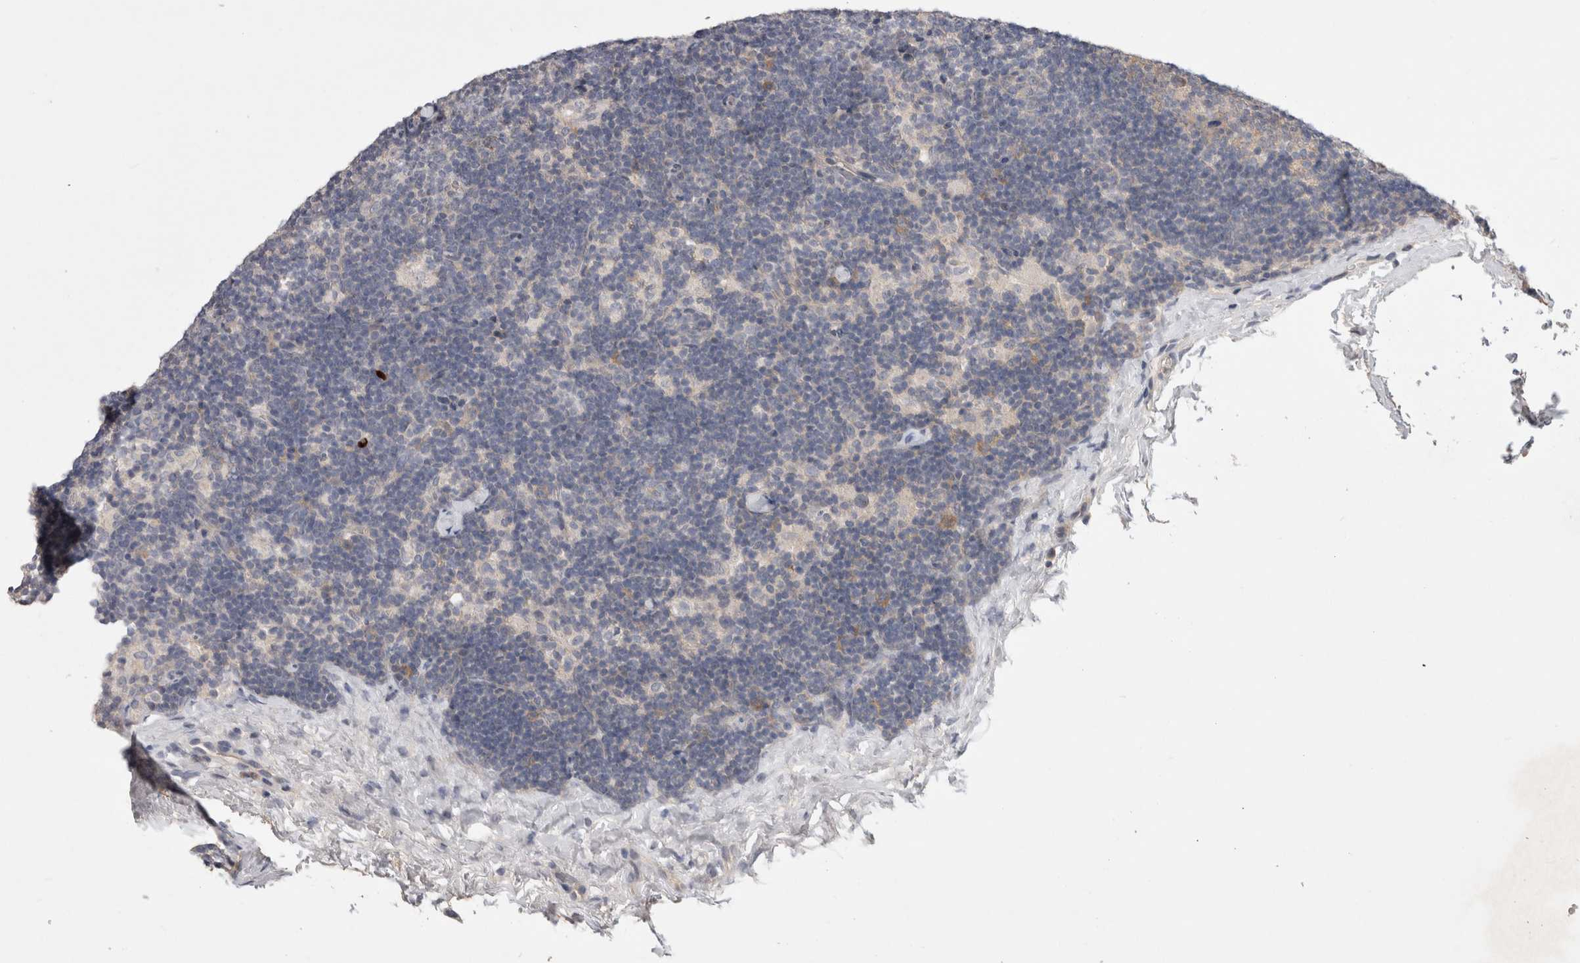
{"staining": {"intensity": "weak", "quantity": "<25%", "location": "cytoplasmic/membranous"}, "tissue": "lymph node", "cell_type": "Germinal center cells", "image_type": "normal", "snomed": [{"axis": "morphology", "description": "Normal tissue, NOS"}, {"axis": "topography", "description": "Lymph node"}], "caption": "This micrograph is of unremarkable lymph node stained with IHC to label a protein in brown with the nuclei are counter-stained blue. There is no staining in germinal center cells.", "gene": "CERS3", "patient": {"sex": "female", "age": 22}}